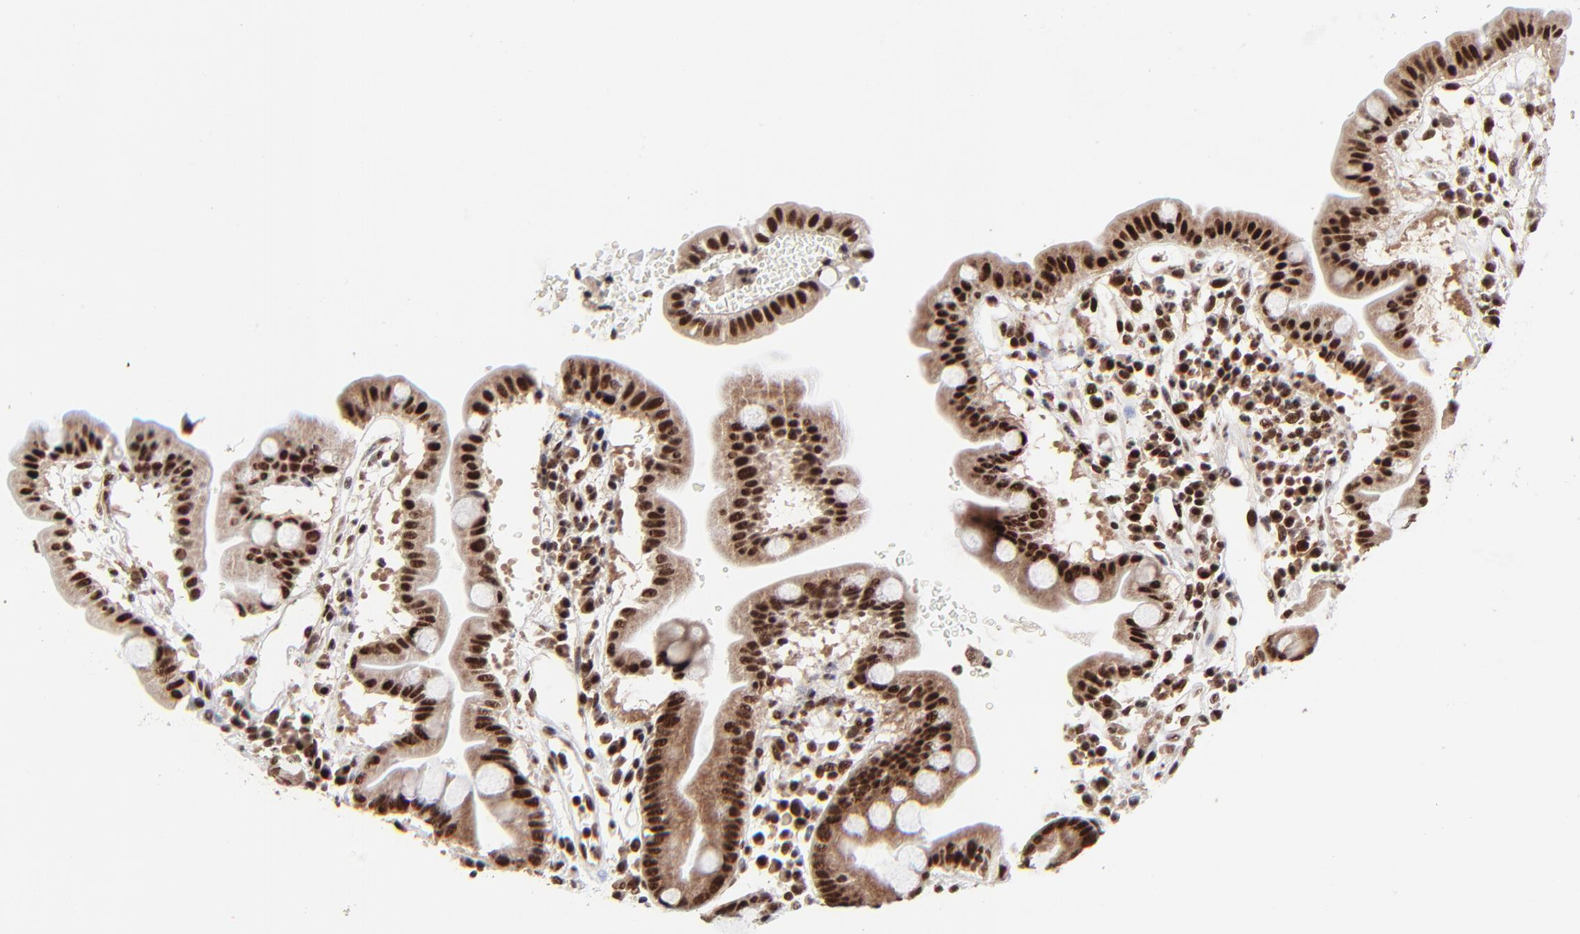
{"staining": {"intensity": "strong", "quantity": ">75%", "location": "nuclear"}, "tissue": "duodenum", "cell_type": "Glandular cells", "image_type": "normal", "snomed": [{"axis": "morphology", "description": "Normal tissue, NOS"}, {"axis": "topography", "description": "Duodenum"}], "caption": "Duodenum stained with a brown dye exhibits strong nuclear positive positivity in about >75% of glandular cells.", "gene": "RBM22", "patient": {"sex": "male", "age": 50}}